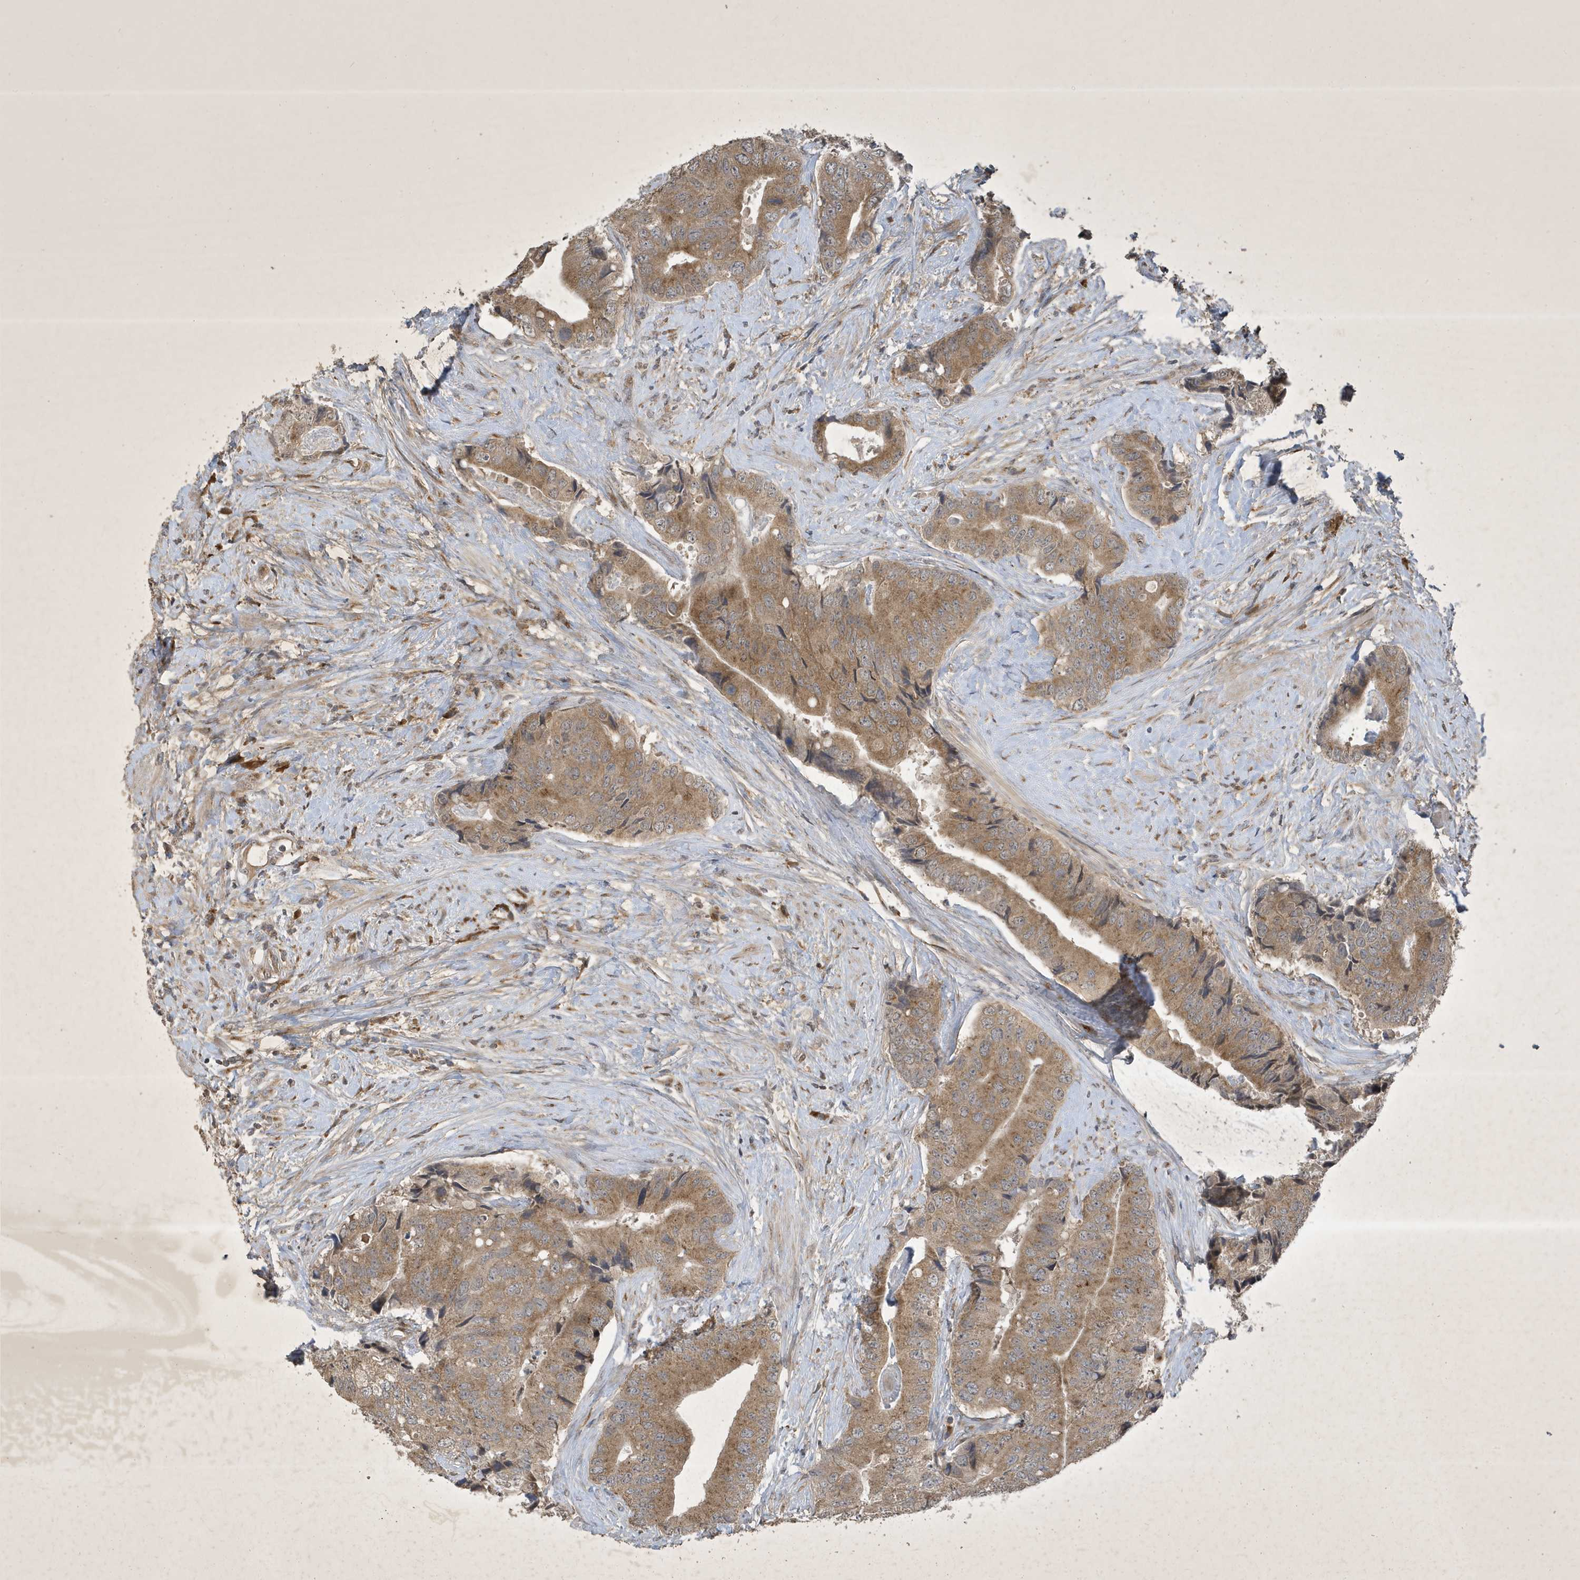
{"staining": {"intensity": "moderate", "quantity": ">75%", "location": "cytoplasmic/membranous"}, "tissue": "prostate cancer", "cell_type": "Tumor cells", "image_type": "cancer", "snomed": [{"axis": "morphology", "description": "Adenocarcinoma, High grade"}, {"axis": "topography", "description": "Prostate"}], "caption": "This photomicrograph displays immunohistochemistry (IHC) staining of human high-grade adenocarcinoma (prostate), with medium moderate cytoplasmic/membranous staining in about >75% of tumor cells.", "gene": "STX10", "patient": {"sex": "male", "age": 70}}